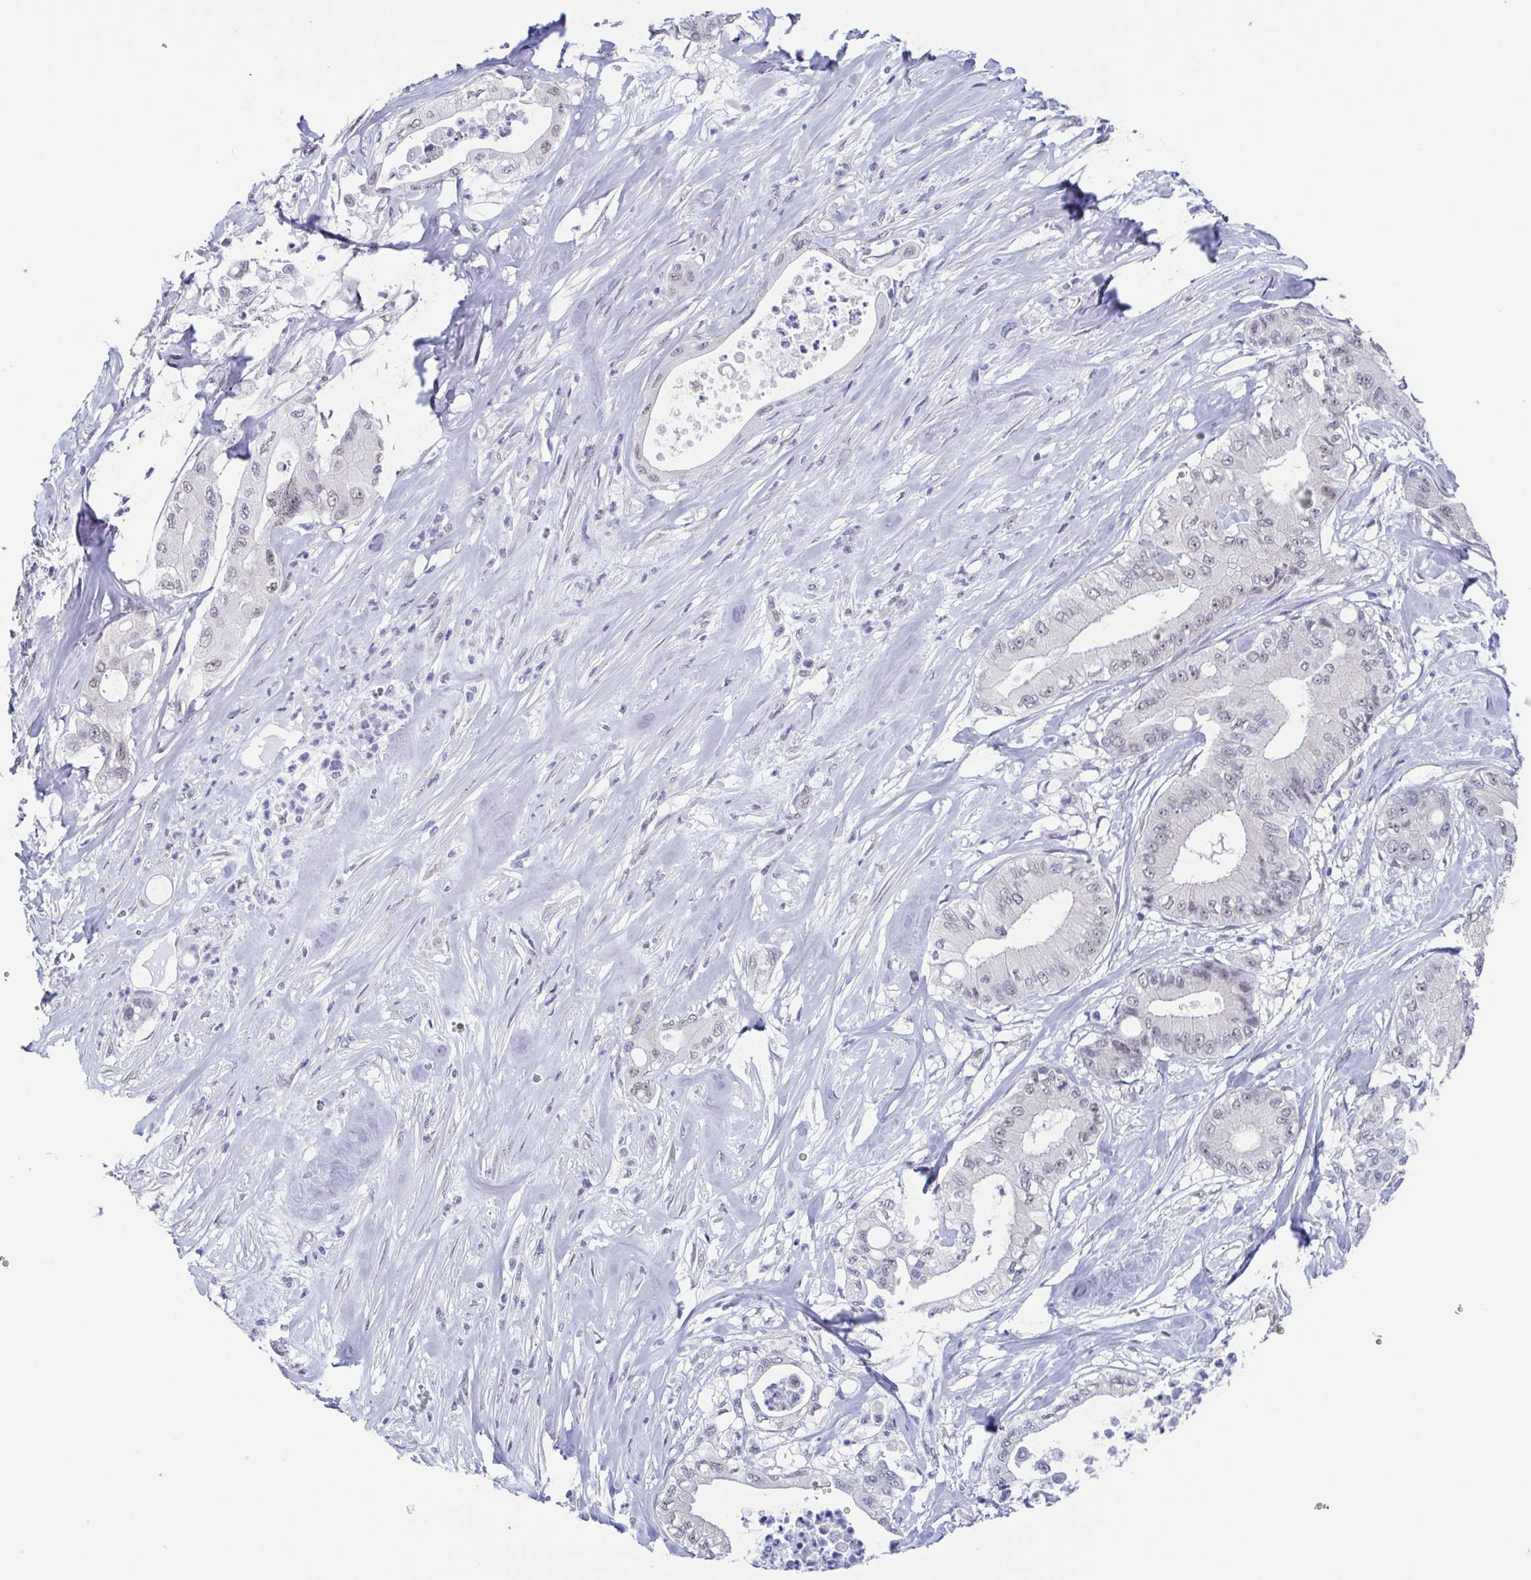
{"staining": {"intensity": "negative", "quantity": "none", "location": "none"}, "tissue": "pancreatic cancer", "cell_type": "Tumor cells", "image_type": "cancer", "snomed": [{"axis": "morphology", "description": "Adenocarcinoma, NOS"}, {"axis": "topography", "description": "Pancreas"}], "caption": "Photomicrograph shows no protein expression in tumor cells of pancreatic cancer tissue.", "gene": "TMEM92", "patient": {"sex": "male", "age": 71}}